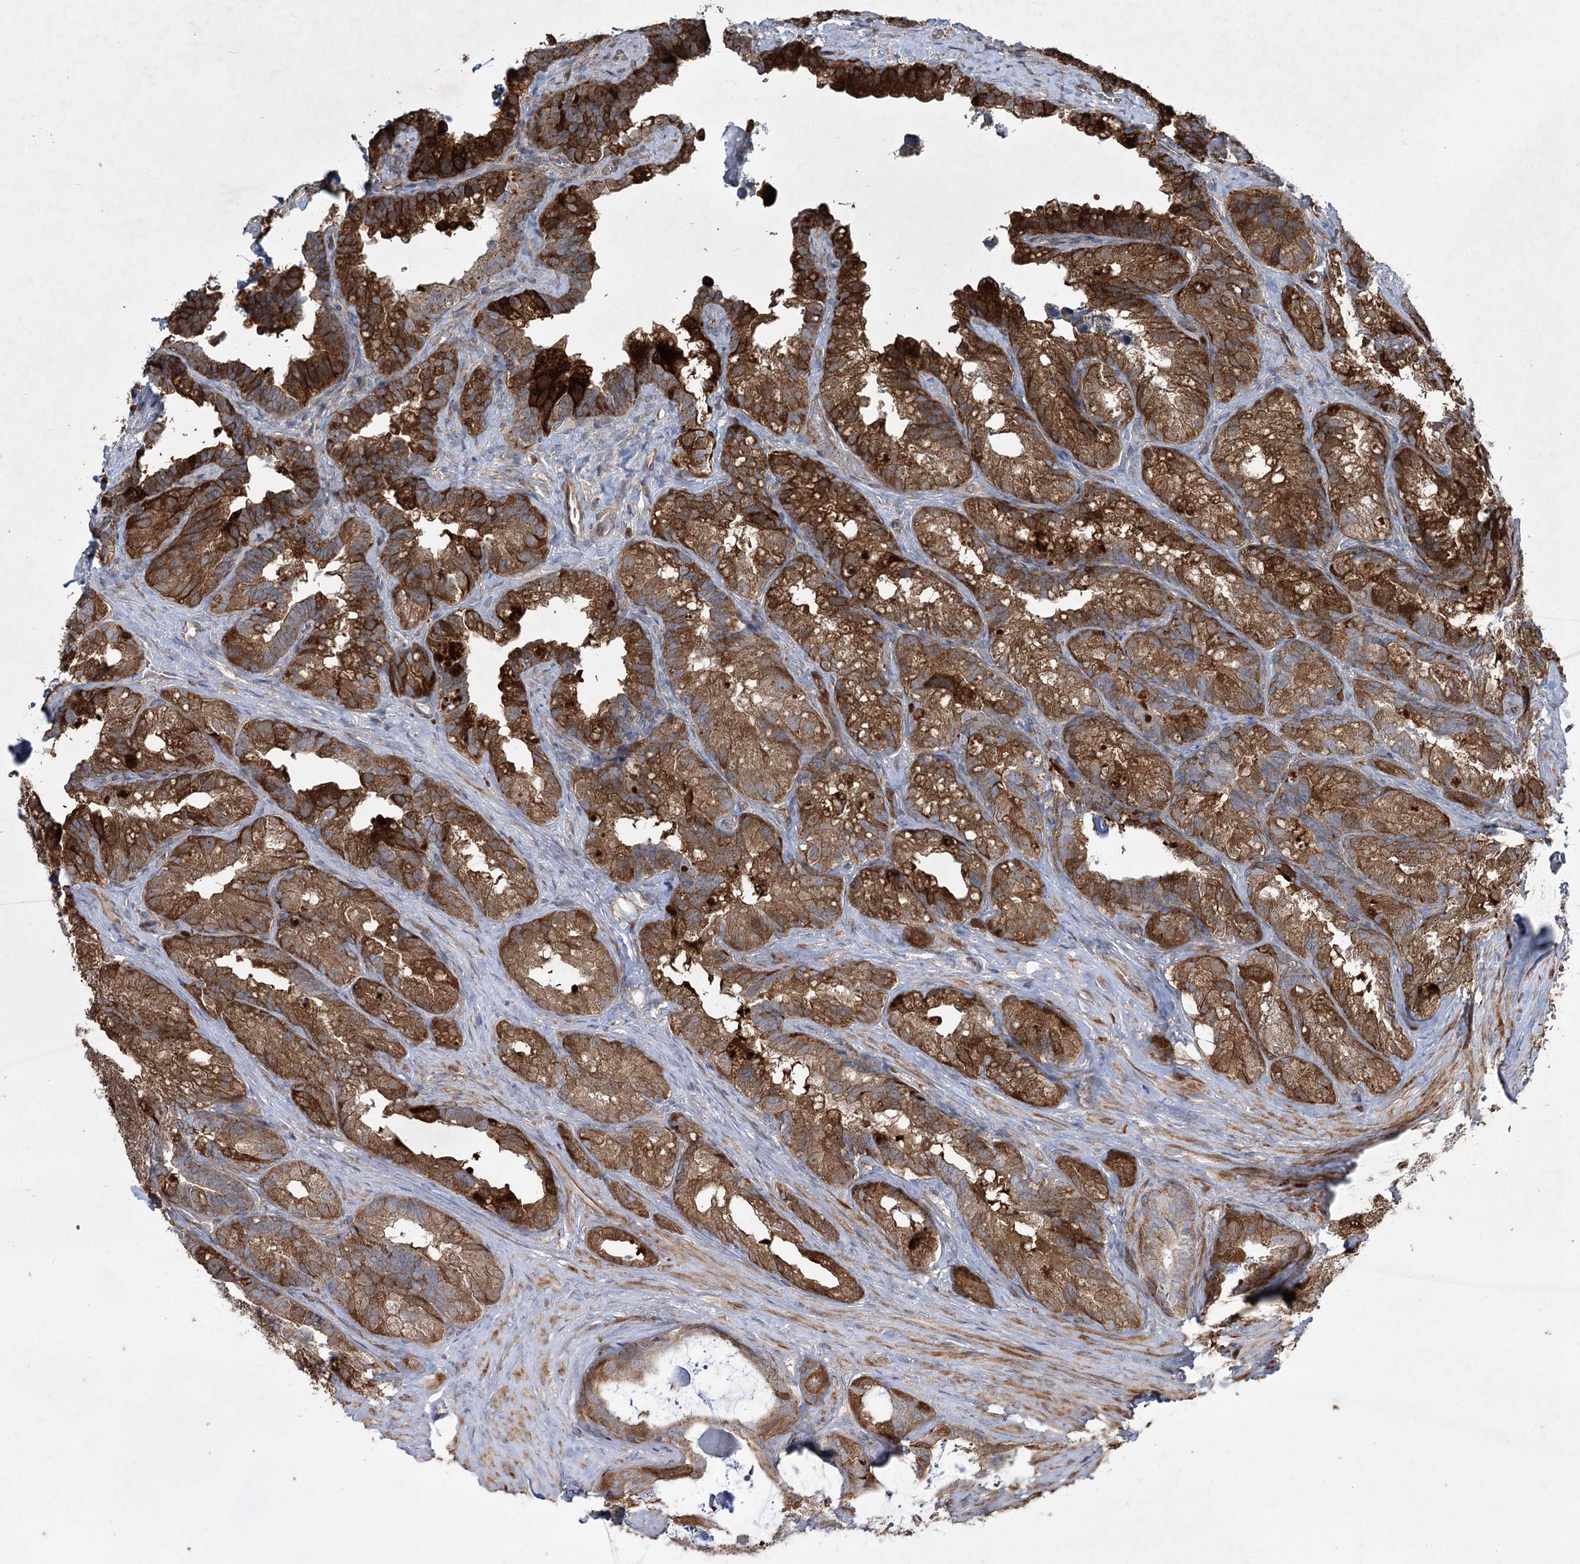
{"staining": {"intensity": "moderate", "quantity": ">75%", "location": "cytoplasmic/membranous"}, "tissue": "seminal vesicle", "cell_type": "Glandular cells", "image_type": "normal", "snomed": [{"axis": "morphology", "description": "Normal tissue, NOS"}, {"axis": "topography", "description": "Seminal veicle"}], "caption": "Immunohistochemical staining of normal human seminal vesicle displays medium levels of moderate cytoplasmic/membranous staining in approximately >75% of glandular cells. Using DAB (brown) and hematoxylin (blue) stains, captured at high magnification using brightfield microscopy.", "gene": "SERINC5", "patient": {"sex": "male", "age": 60}}